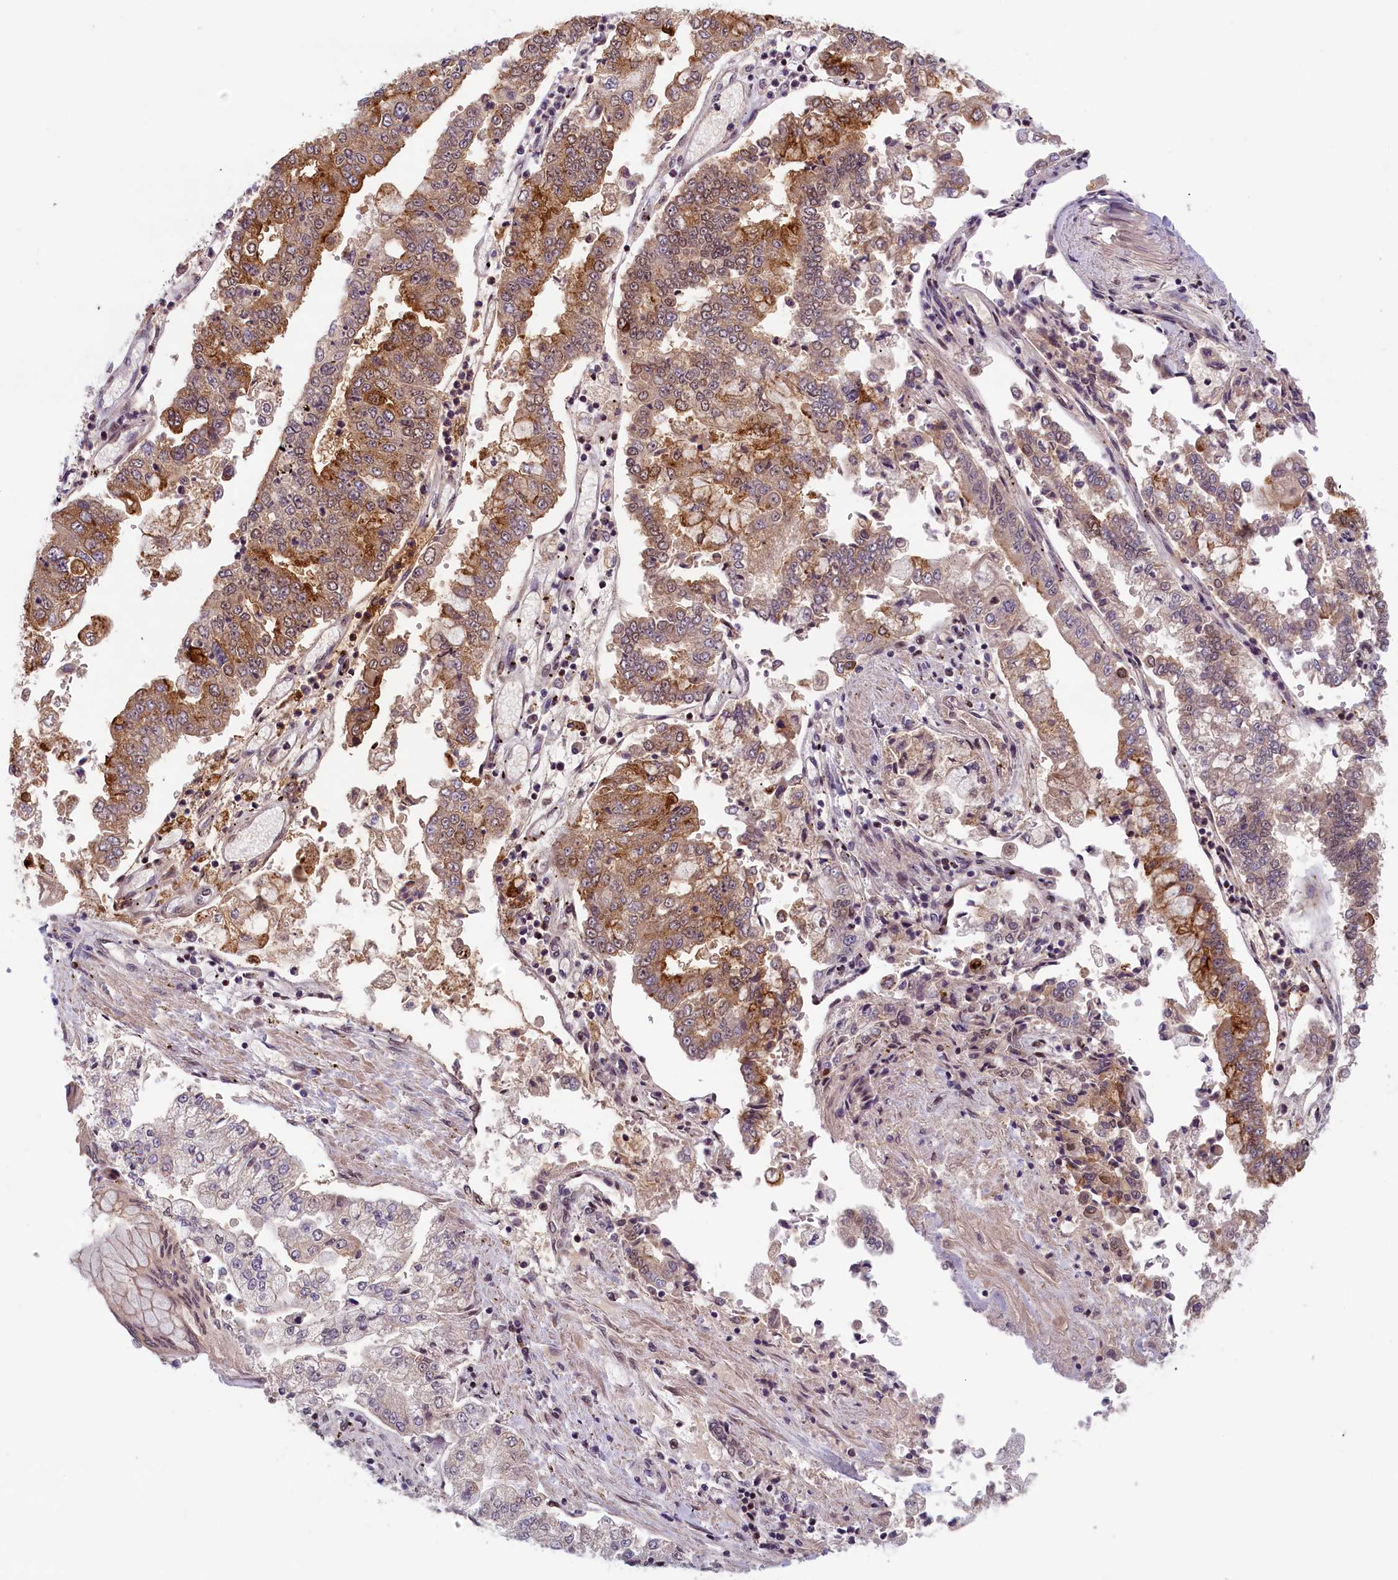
{"staining": {"intensity": "strong", "quantity": "25%-75%", "location": "cytoplasmic/membranous"}, "tissue": "stomach cancer", "cell_type": "Tumor cells", "image_type": "cancer", "snomed": [{"axis": "morphology", "description": "Adenocarcinoma, NOS"}, {"axis": "topography", "description": "Stomach"}], "caption": "Adenocarcinoma (stomach) stained with a brown dye demonstrates strong cytoplasmic/membranous positive positivity in approximately 25%-75% of tumor cells.", "gene": "KCNK6", "patient": {"sex": "male", "age": 76}}